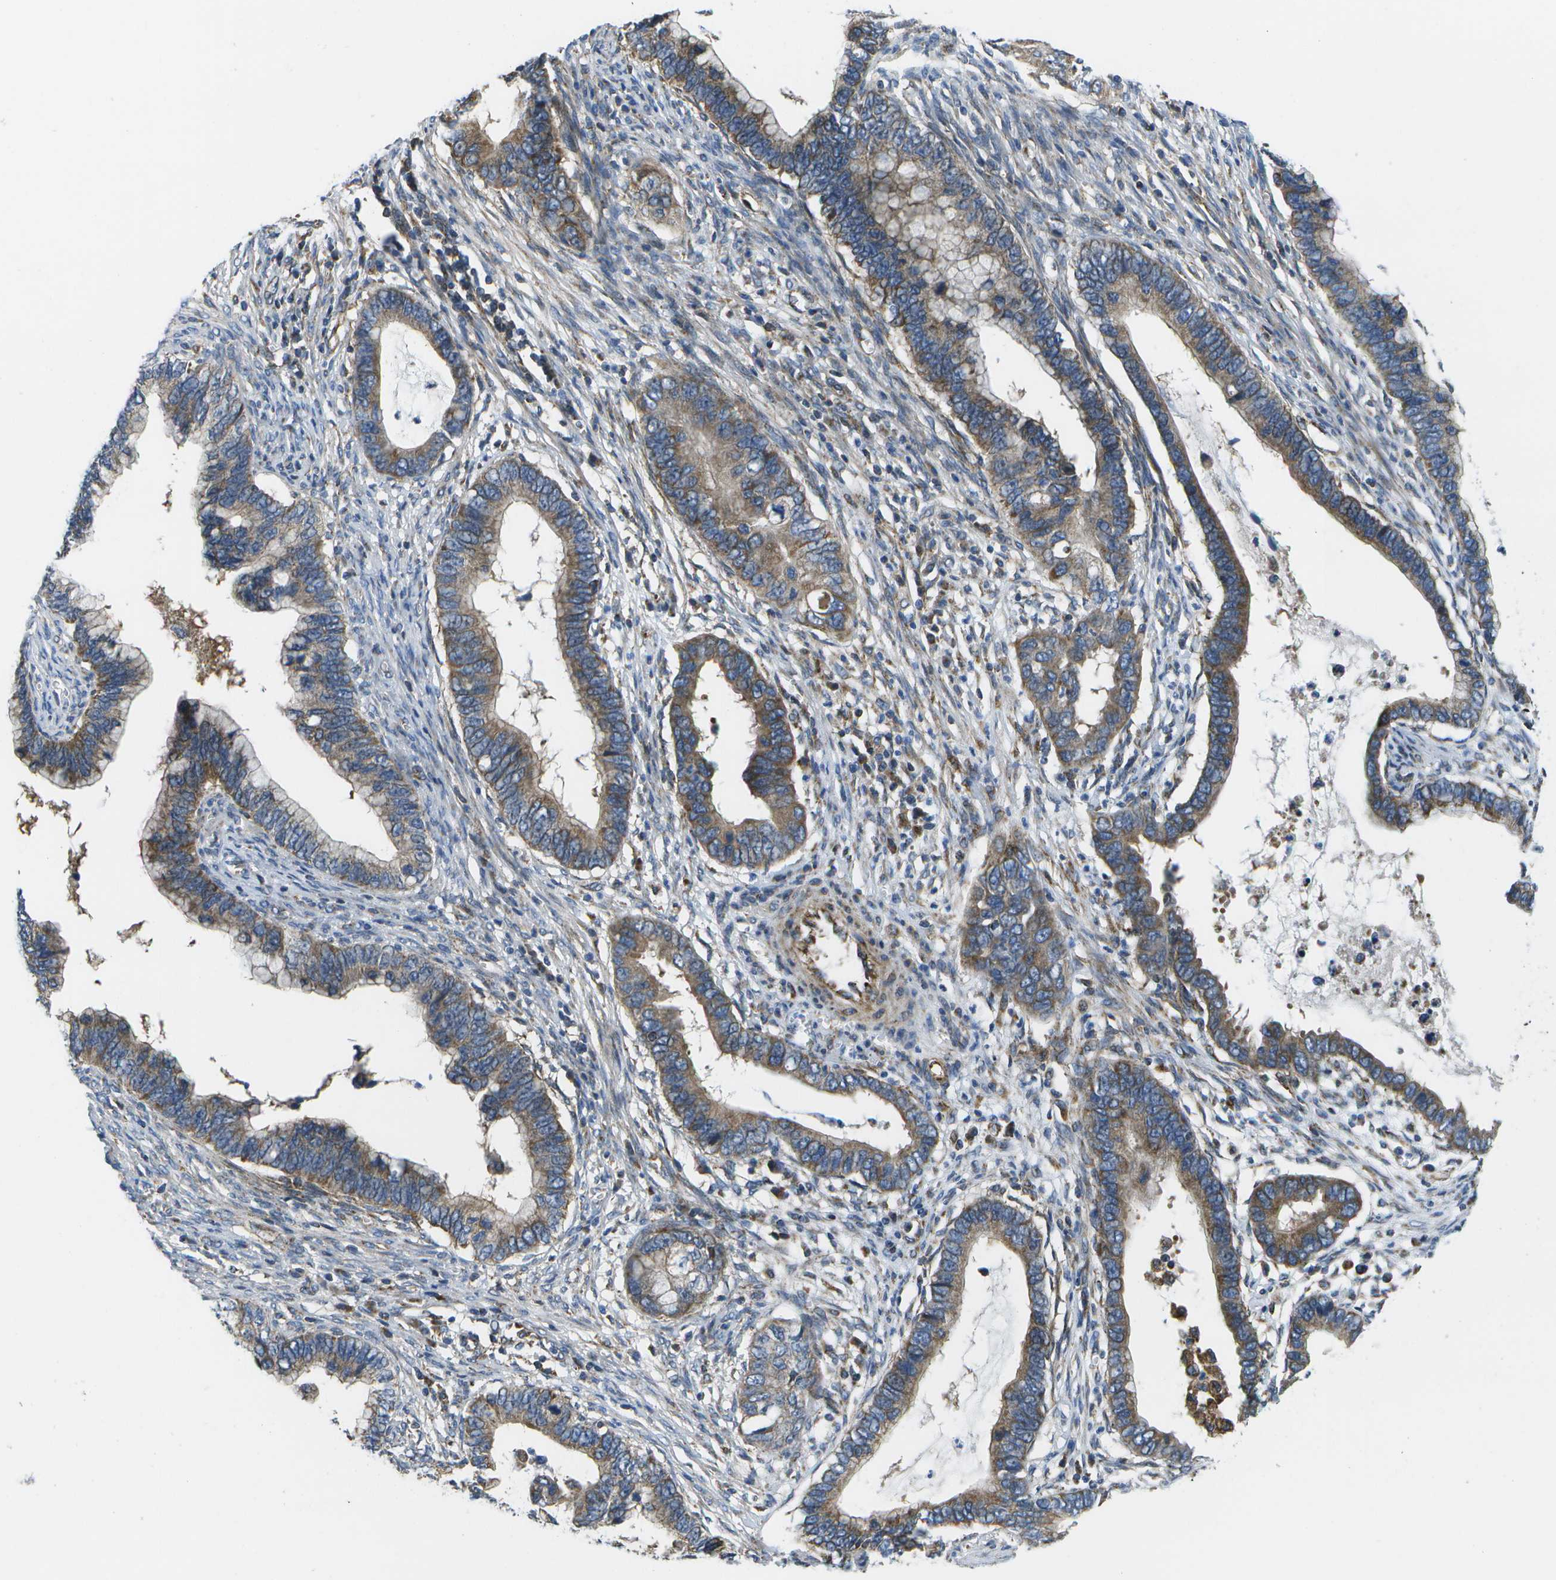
{"staining": {"intensity": "weak", "quantity": ">75%", "location": "cytoplasmic/membranous"}, "tissue": "cervical cancer", "cell_type": "Tumor cells", "image_type": "cancer", "snomed": [{"axis": "morphology", "description": "Adenocarcinoma, NOS"}, {"axis": "topography", "description": "Cervix"}], "caption": "Cervical cancer (adenocarcinoma) stained with a brown dye shows weak cytoplasmic/membranous positive staining in approximately >75% of tumor cells.", "gene": "MVK", "patient": {"sex": "female", "age": 44}}